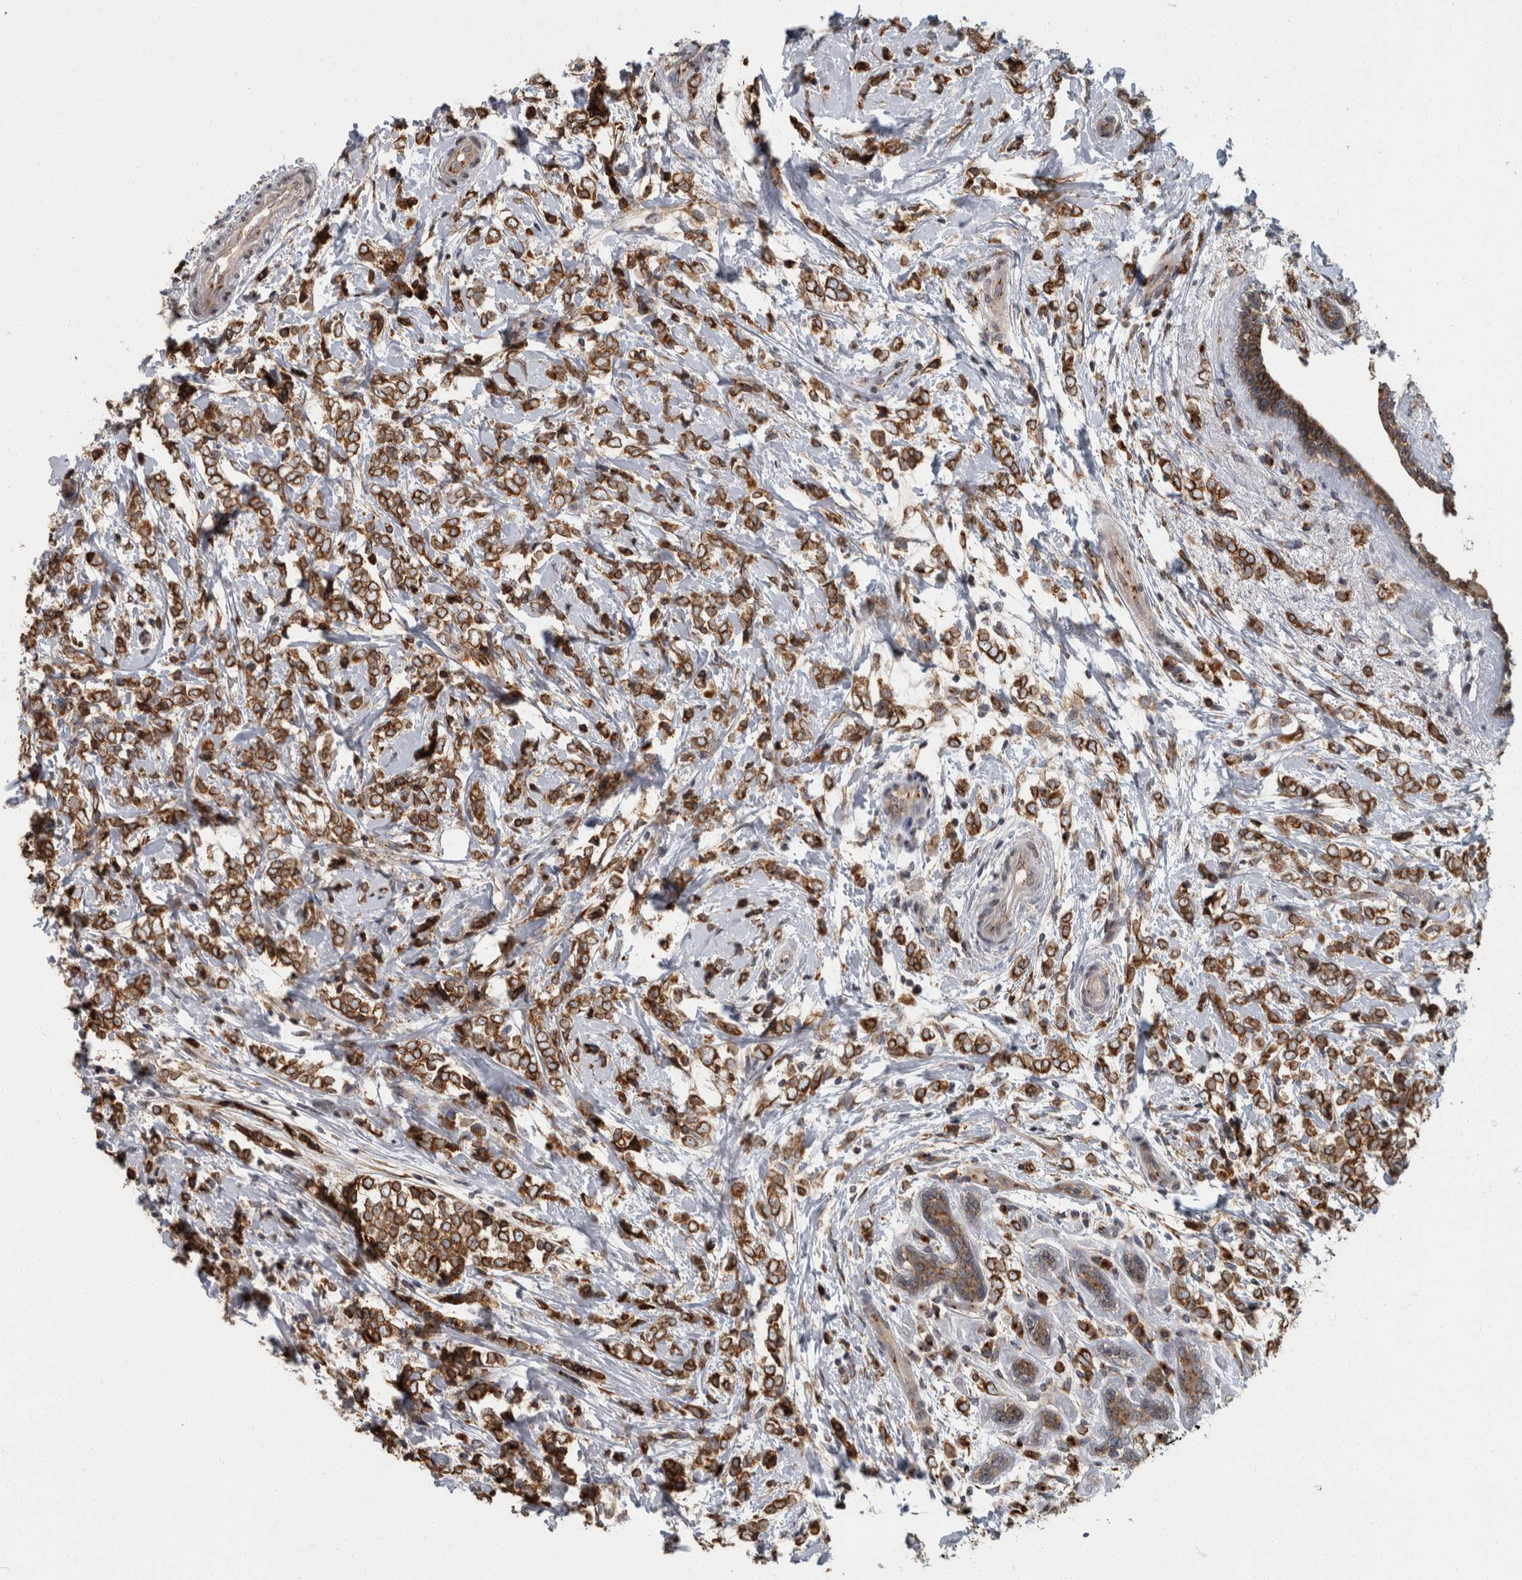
{"staining": {"intensity": "strong", "quantity": ">75%", "location": "cytoplasmic/membranous"}, "tissue": "breast cancer", "cell_type": "Tumor cells", "image_type": "cancer", "snomed": [{"axis": "morphology", "description": "Normal tissue, NOS"}, {"axis": "morphology", "description": "Lobular carcinoma"}, {"axis": "topography", "description": "Breast"}], "caption": "High-magnification brightfield microscopy of breast cancer (lobular carcinoma) stained with DAB (3,3'-diaminobenzidine) (brown) and counterstained with hematoxylin (blue). tumor cells exhibit strong cytoplasmic/membranous staining is seen in approximately>75% of cells.", "gene": "LMAN2L", "patient": {"sex": "female", "age": 47}}